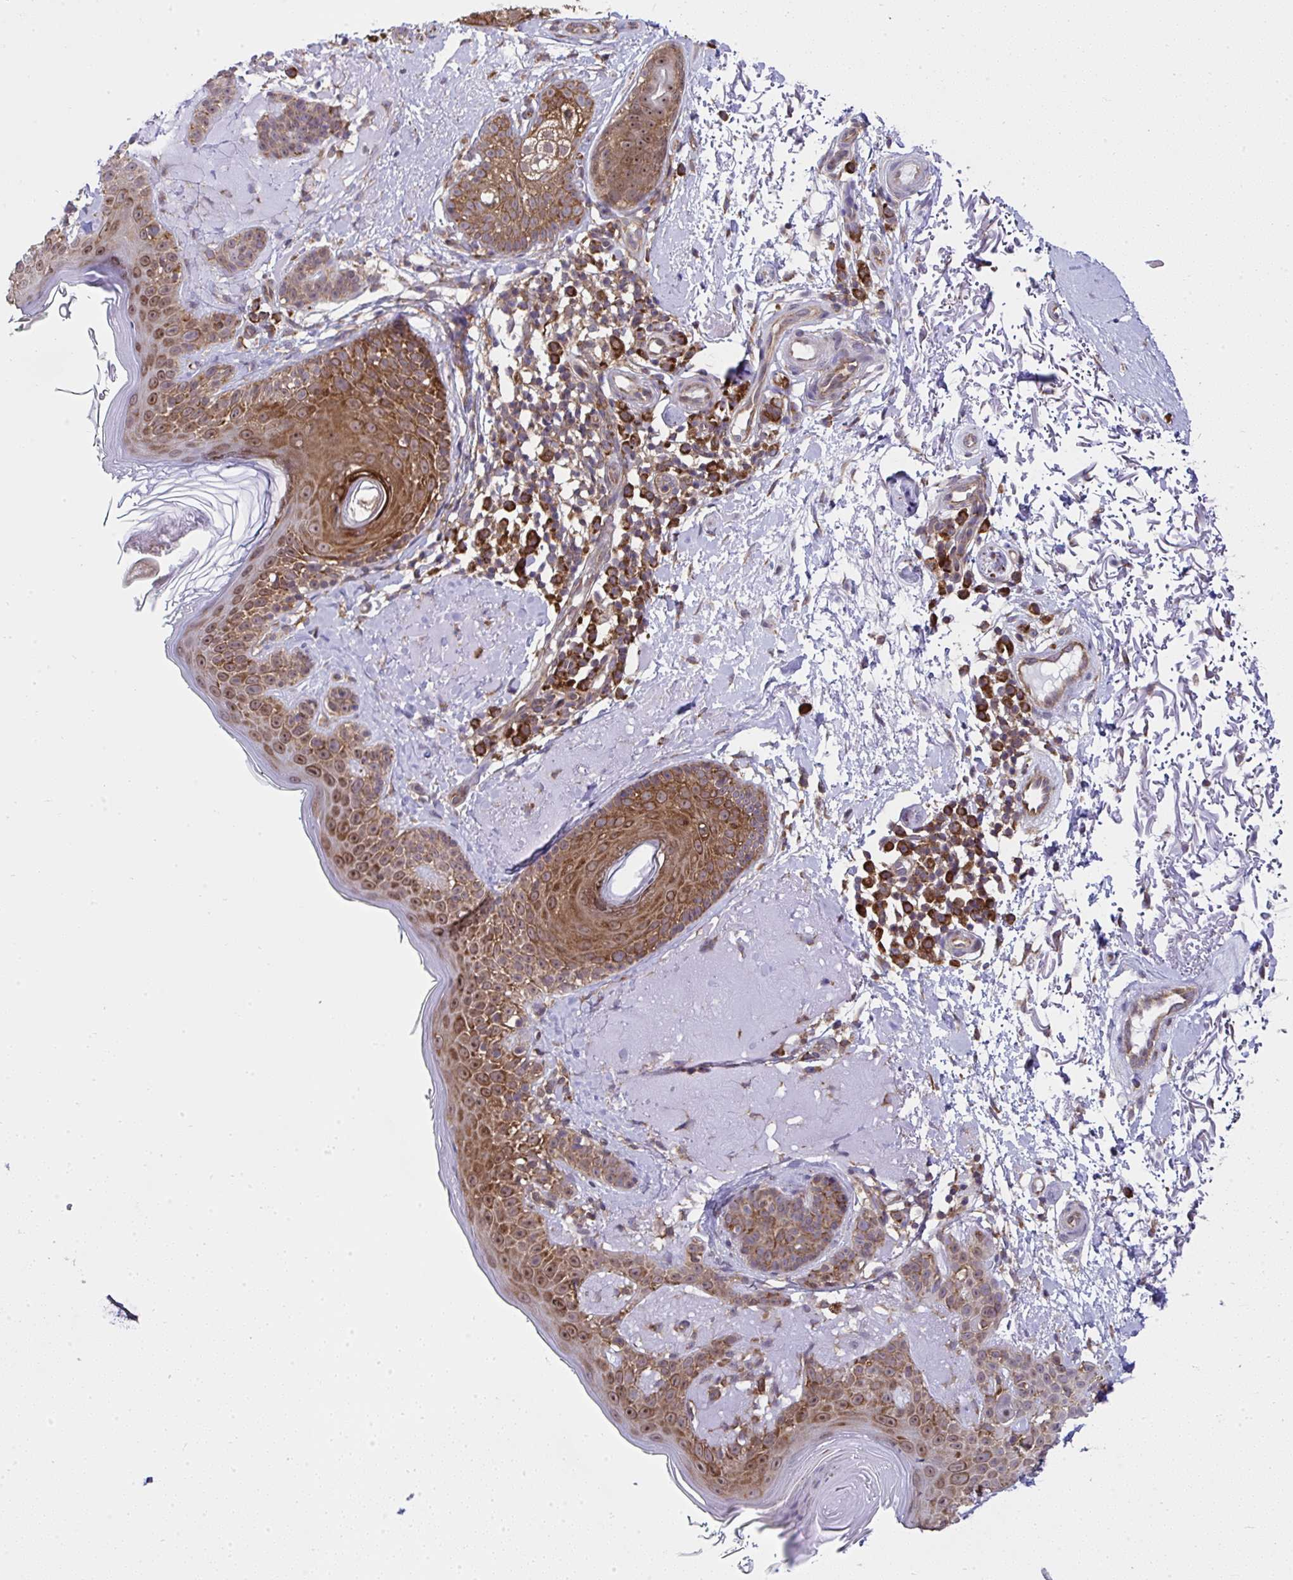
{"staining": {"intensity": "moderate", "quantity": ">75%", "location": "cytoplasmic/membranous"}, "tissue": "skin", "cell_type": "Fibroblasts", "image_type": "normal", "snomed": [{"axis": "morphology", "description": "Normal tissue, NOS"}, {"axis": "topography", "description": "Skin"}], "caption": "Immunohistochemistry of benign skin reveals medium levels of moderate cytoplasmic/membranous positivity in approximately >75% of fibroblasts. (DAB IHC, brown staining for protein, blue staining for nuclei).", "gene": "RPS7", "patient": {"sex": "male", "age": 73}}